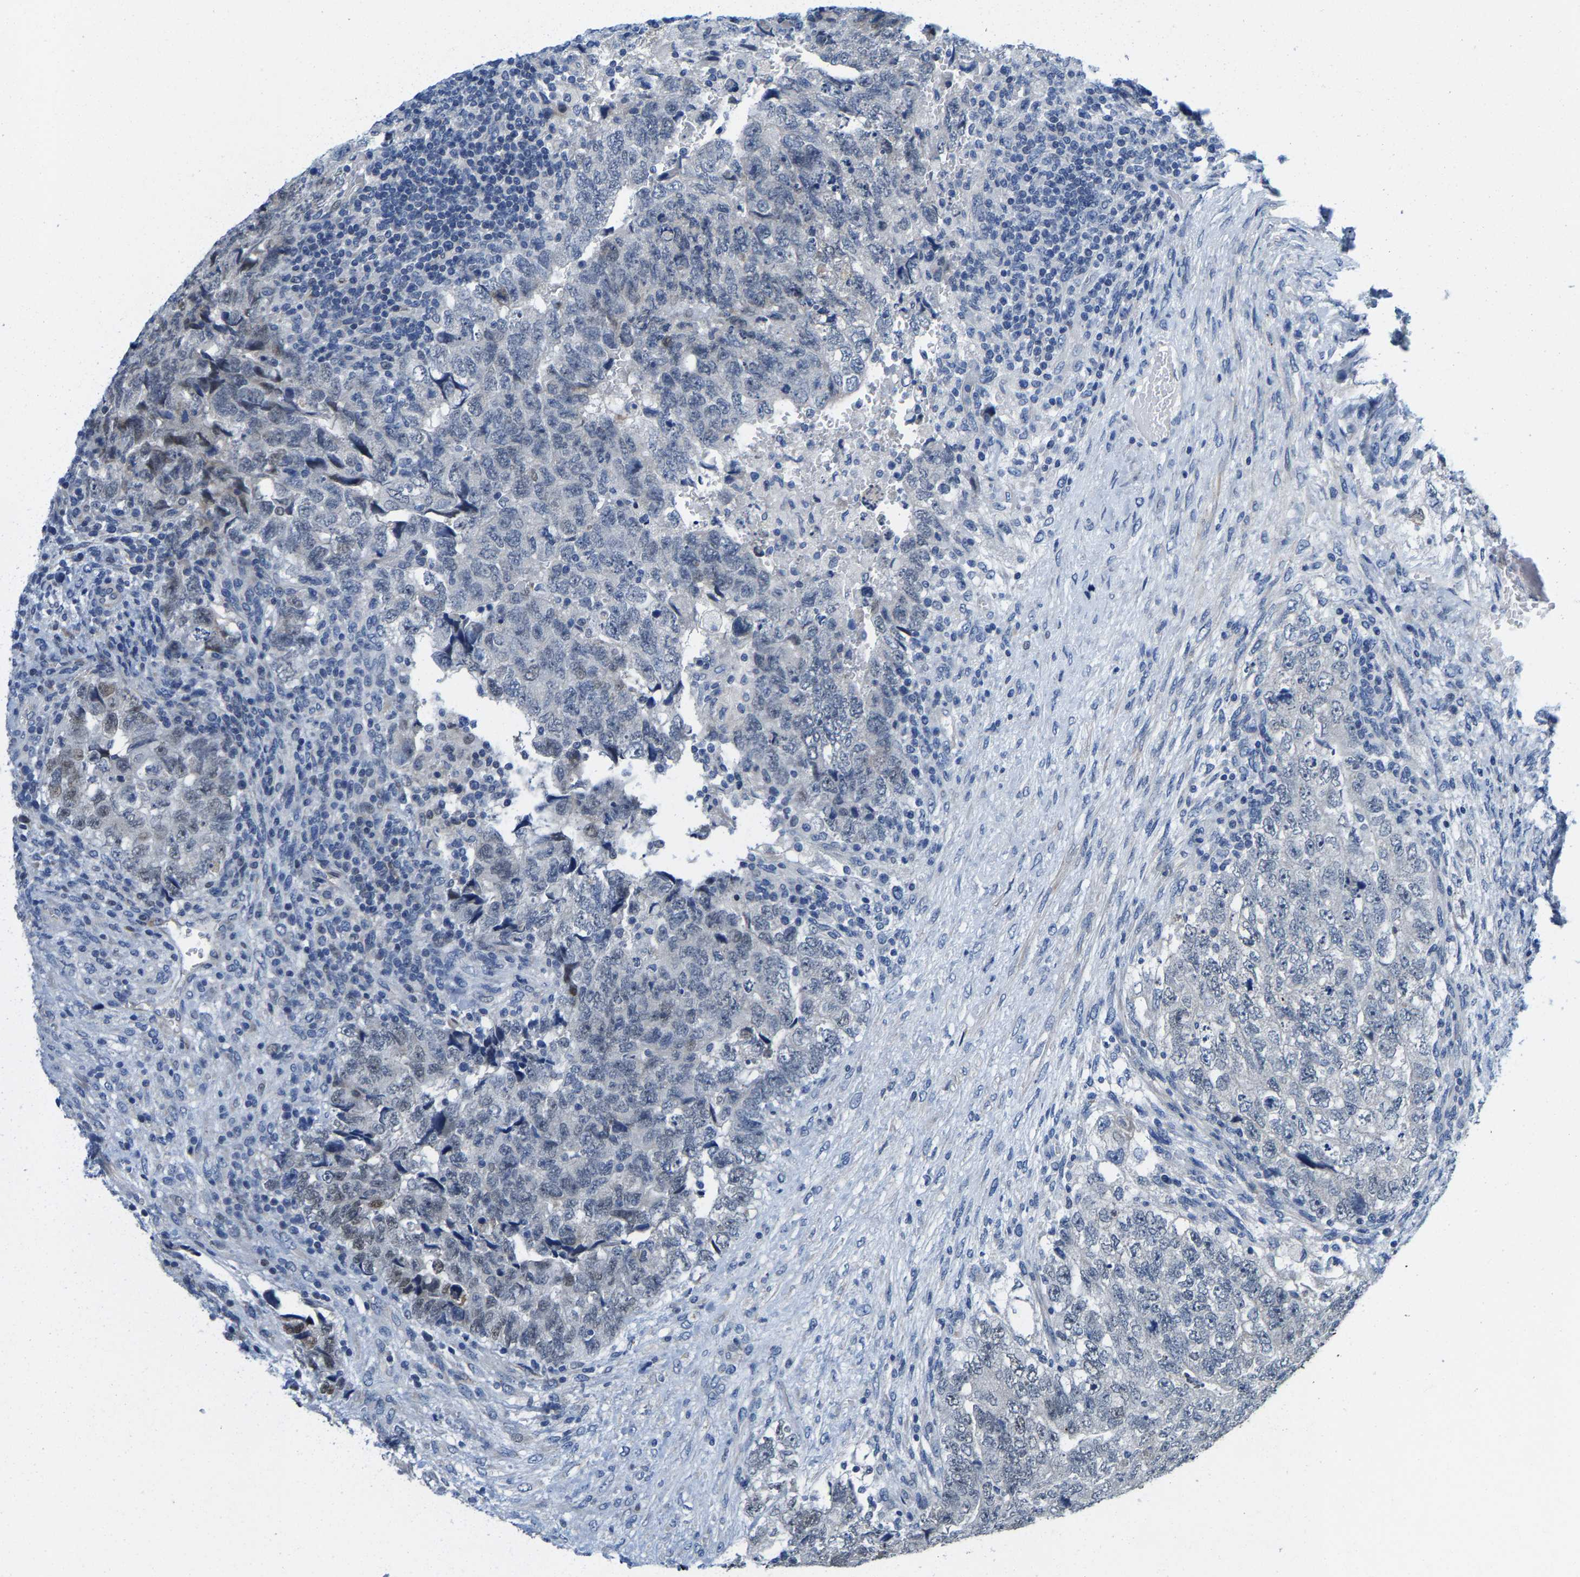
{"staining": {"intensity": "negative", "quantity": "none", "location": "none"}, "tissue": "testis cancer", "cell_type": "Tumor cells", "image_type": "cancer", "snomed": [{"axis": "morphology", "description": "Carcinoma, Embryonal, NOS"}, {"axis": "topography", "description": "Testis"}], "caption": "Micrograph shows no protein staining in tumor cells of testis cancer (embryonal carcinoma) tissue.", "gene": "KLHL1", "patient": {"sex": "male", "age": 36}}